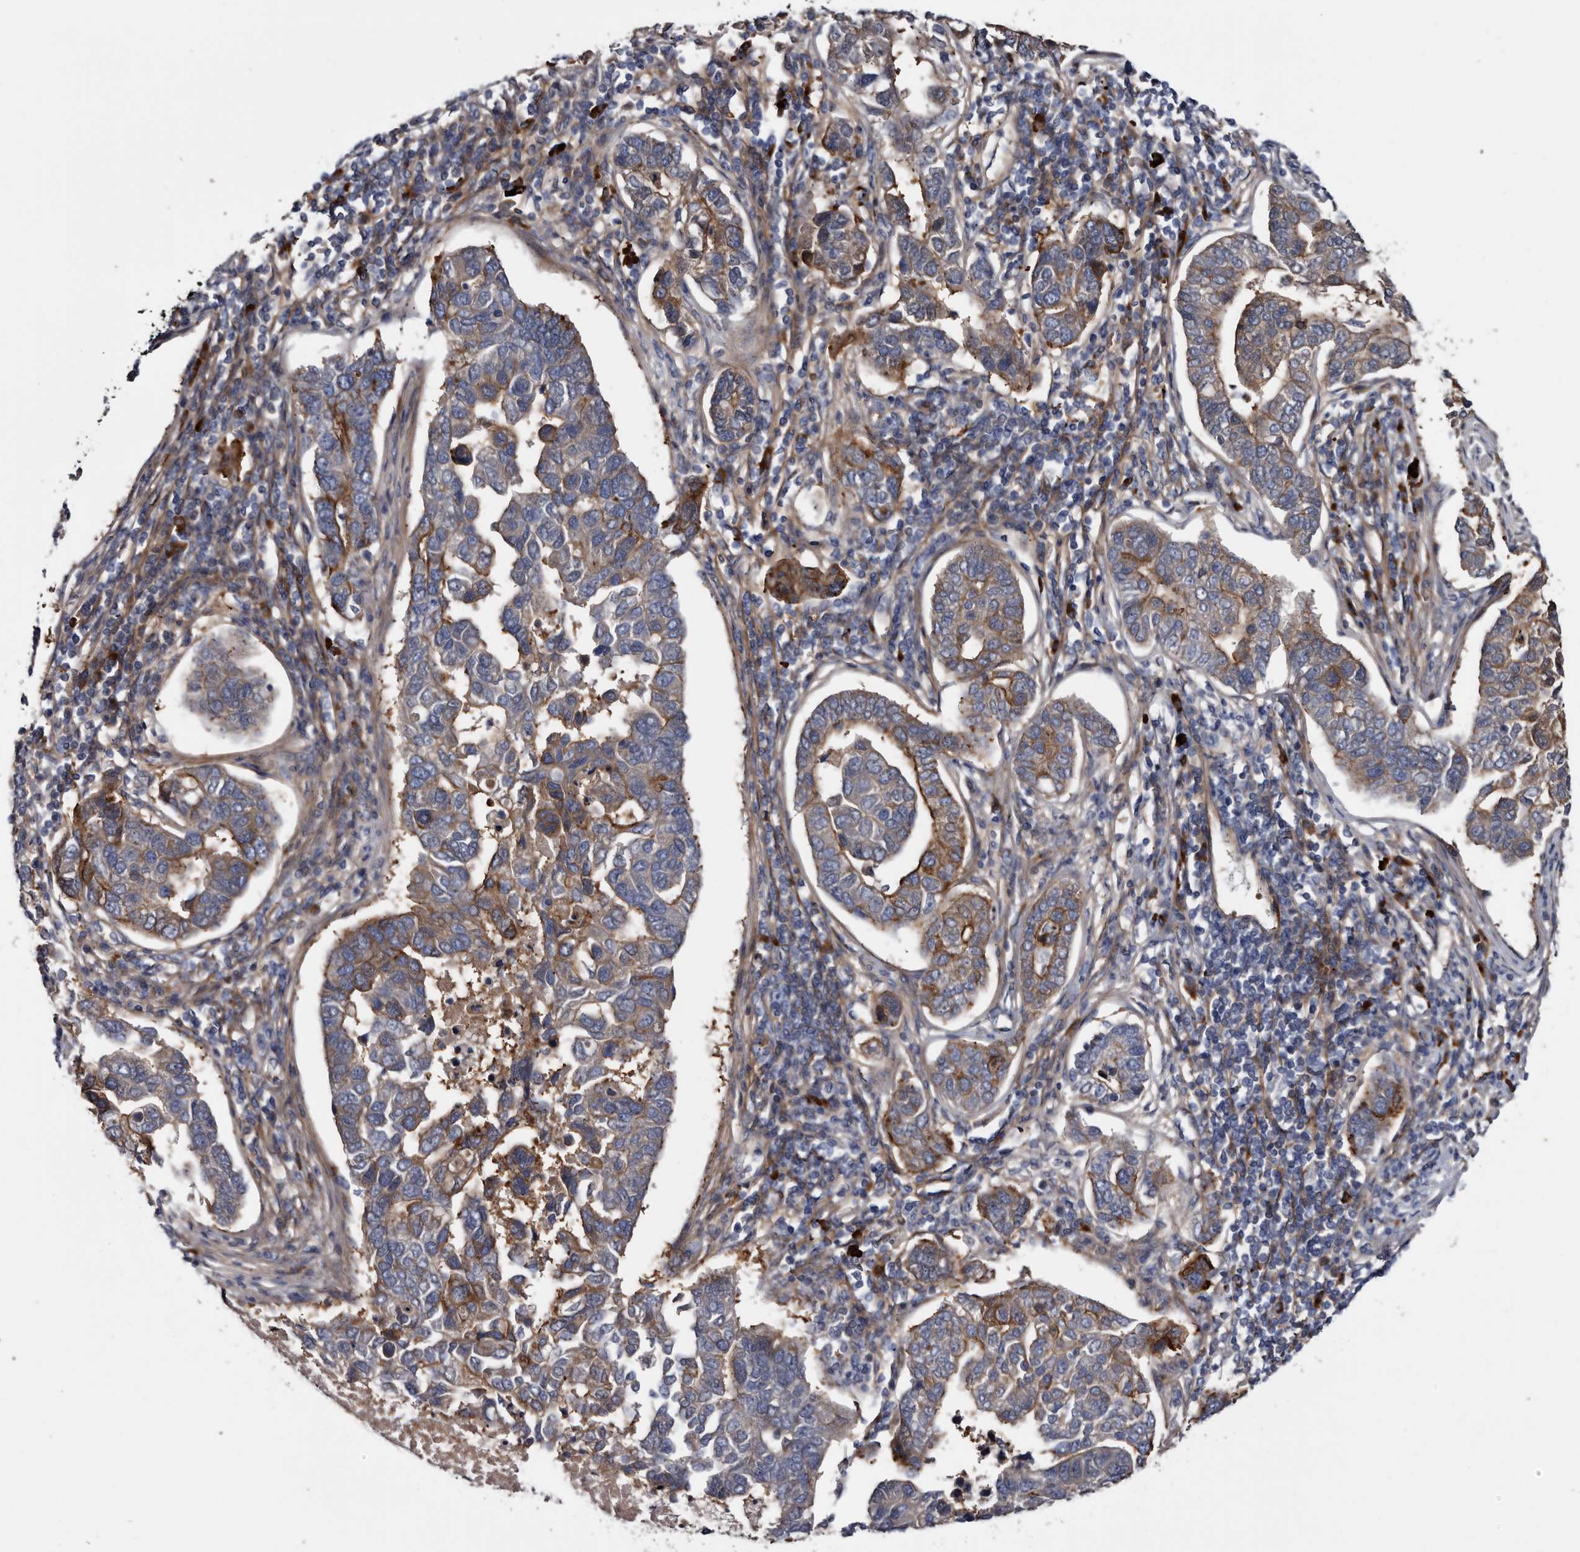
{"staining": {"intensity": "moderate", "quantity": "25%-75%", "location": "cytoplasmic/membranous"}, "tissue": "pancreatic cancer", "cell_type": "Tumor cells", "image_type": "cancer", "snomed": [{"axis": "morphology", "description": "Adenocarcinoma, NOS"}, {"axis": "topography", "description": "Pancreas"}], "caption": "Adenocarcinoma (pancreatic) stained for a protein shows moderate cytoplasmic/membranous positivity in tumor cells. The staining was performed using DAB, with brown indicating positive protein expression. Nuclei are stained blue with hematoxylin.", "gene": "TSPAN17", "patient": {"sex": "female", "age": 61}}